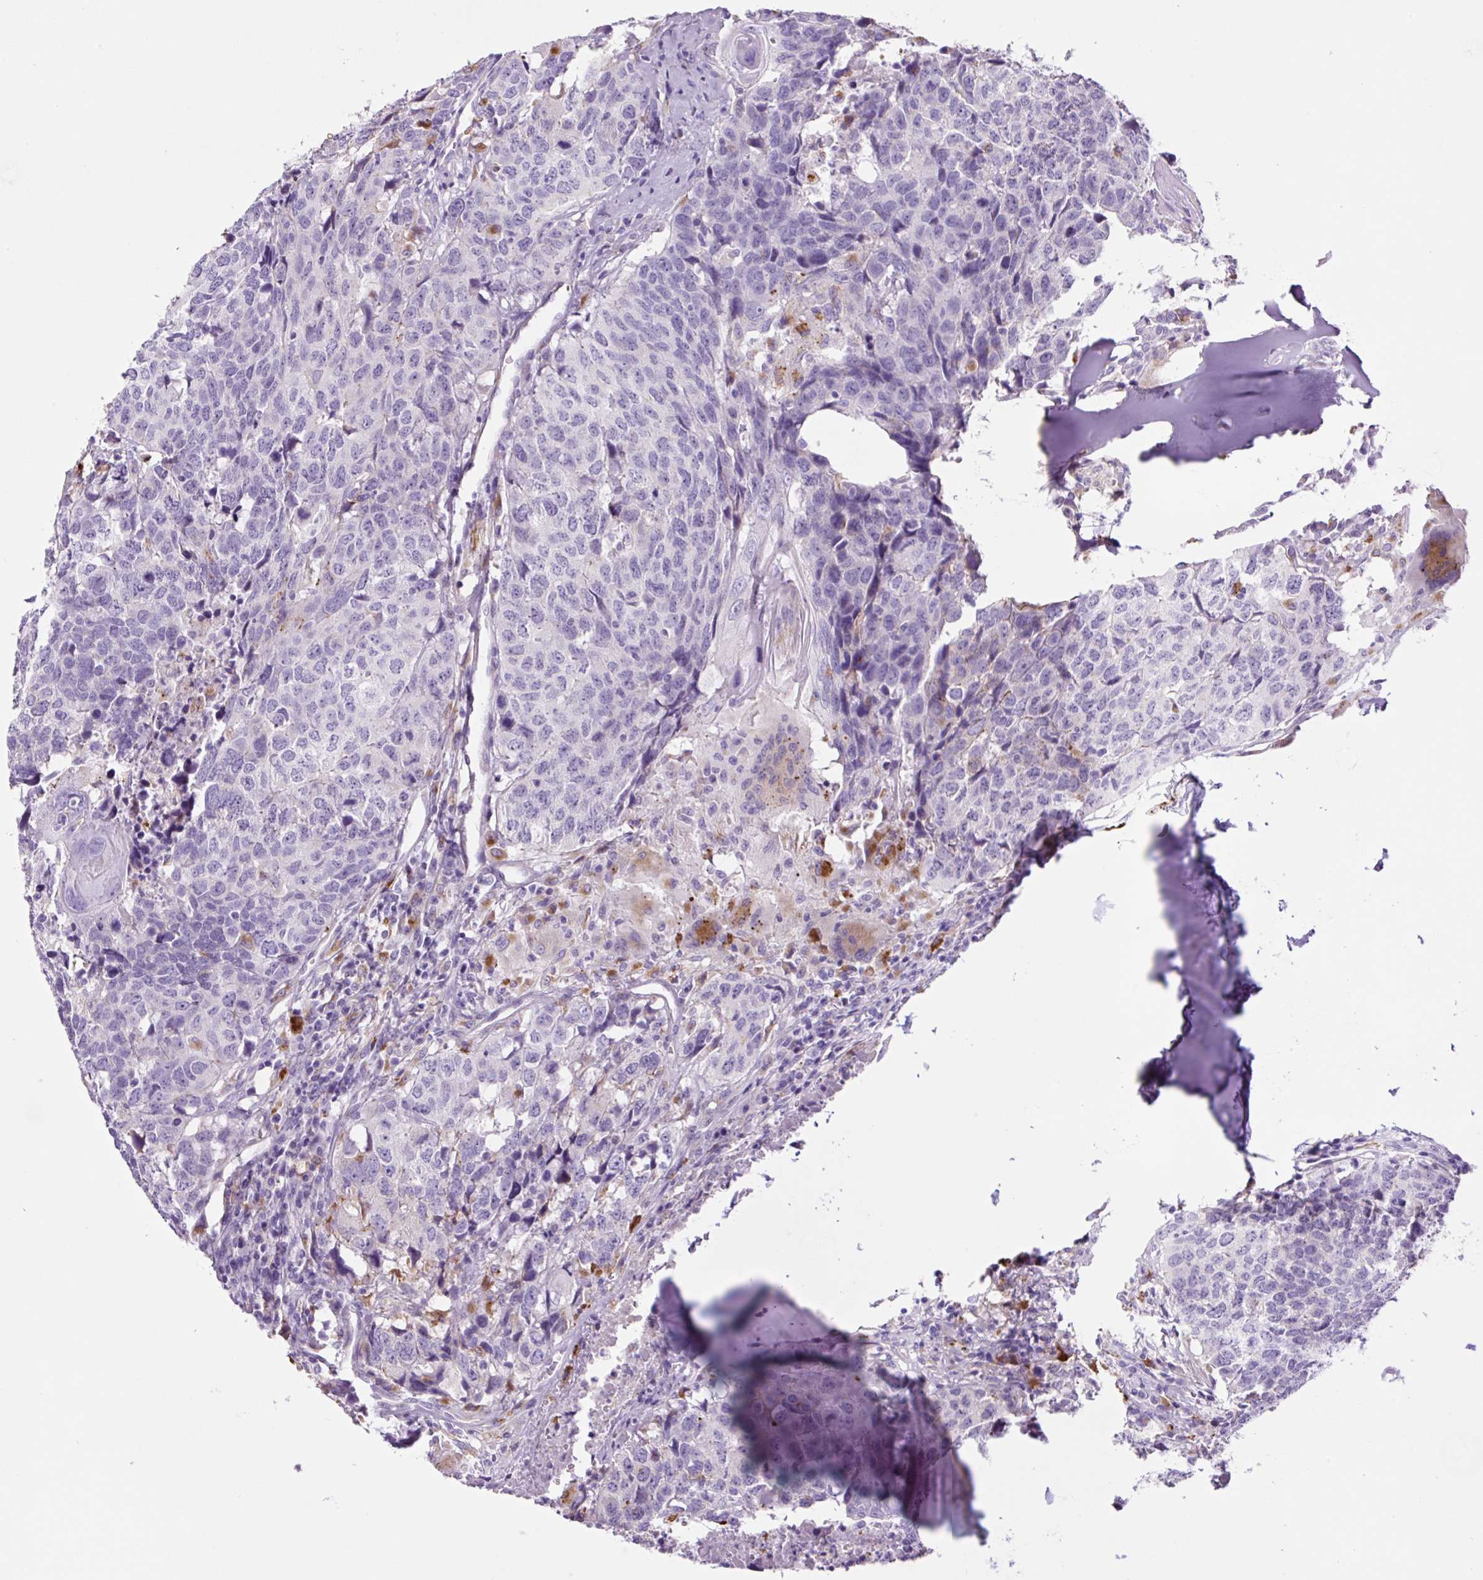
{"staining": {"intensity": "negative", "quantity": "none", "location": "none"}, "tissue": "head and neck cancer", "cell_type": "Tumor cells", "image_type": "cancer", "snomed": [{"axis": "morphology", "description": "Normal tissue, NOS"}, {"axis": "morphology", "description": "Squamous cell carcinoma, NOS"}, {"axis": "topography", "description": "Skeletal muscle"}, {"axis": "topography", "description": "Vascular tissue"}, {"axis": "topography", "description": "Peripheral nerve tissue"}, {"axis": "topography", "description": "Head-Neck"}], "caption": "A photomicrograph of human head and neck squamous cell carcinoma is negative for staining in tumor cells. (IHC, brightfield microscopy, high magnification).", "gene": "LCN10", "patient": {"sex": "male", "age": 66}}